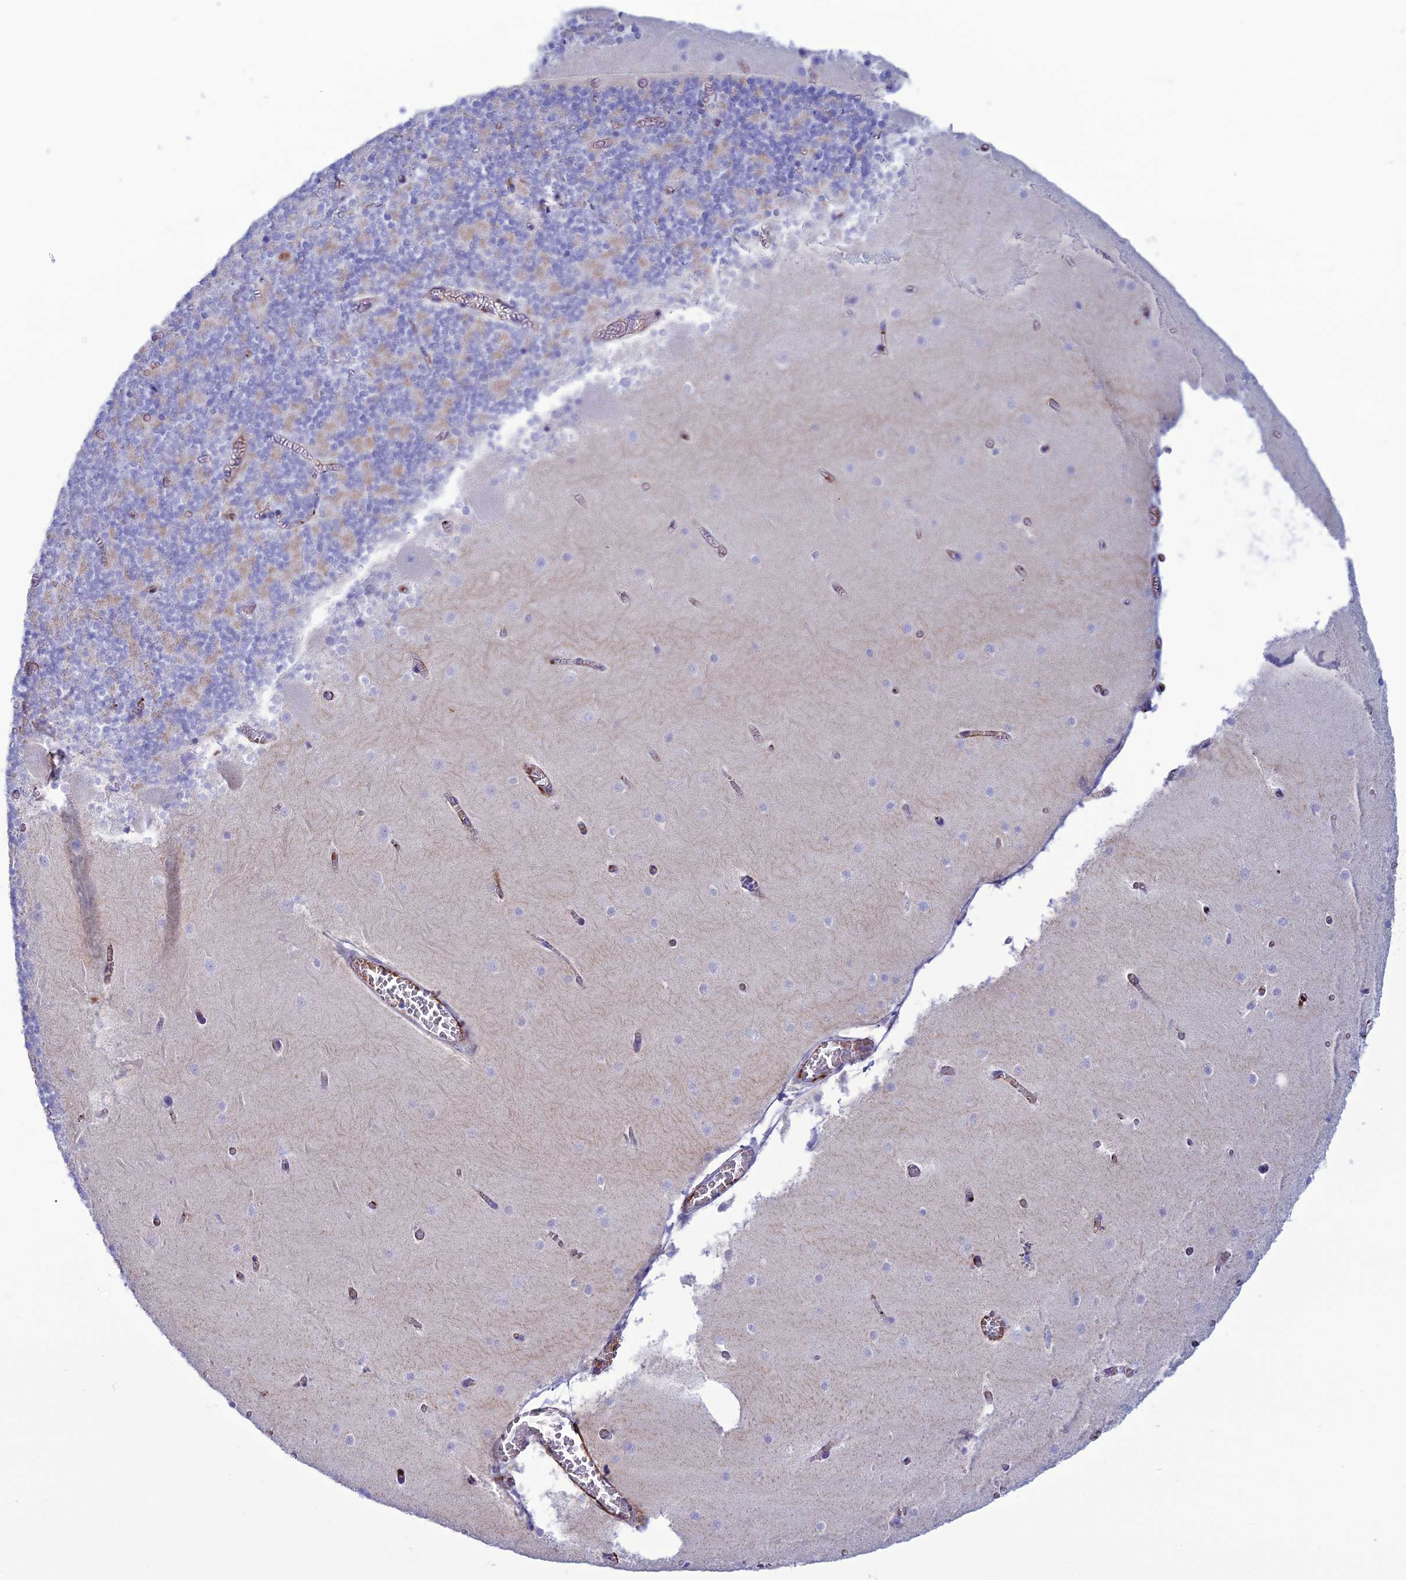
{"staining": {"intensity": "negative", "quantity": "none", "location": "none"}, "tissue": "cerebellum", "cell_type": "Cells in granular layer", "image_type": "normal", "snomed": [{"axis": "morphology", "description": "Normal tissue, NOS"}, {"axis": "topography", "description": "Cerebellum"}], "caption": "Cerebellum stained for a protein using IHC demonstrates no expression cells in granular layer.", "gene": "CDC42EP5", "patient": {"sex": "female", "age": 28}}